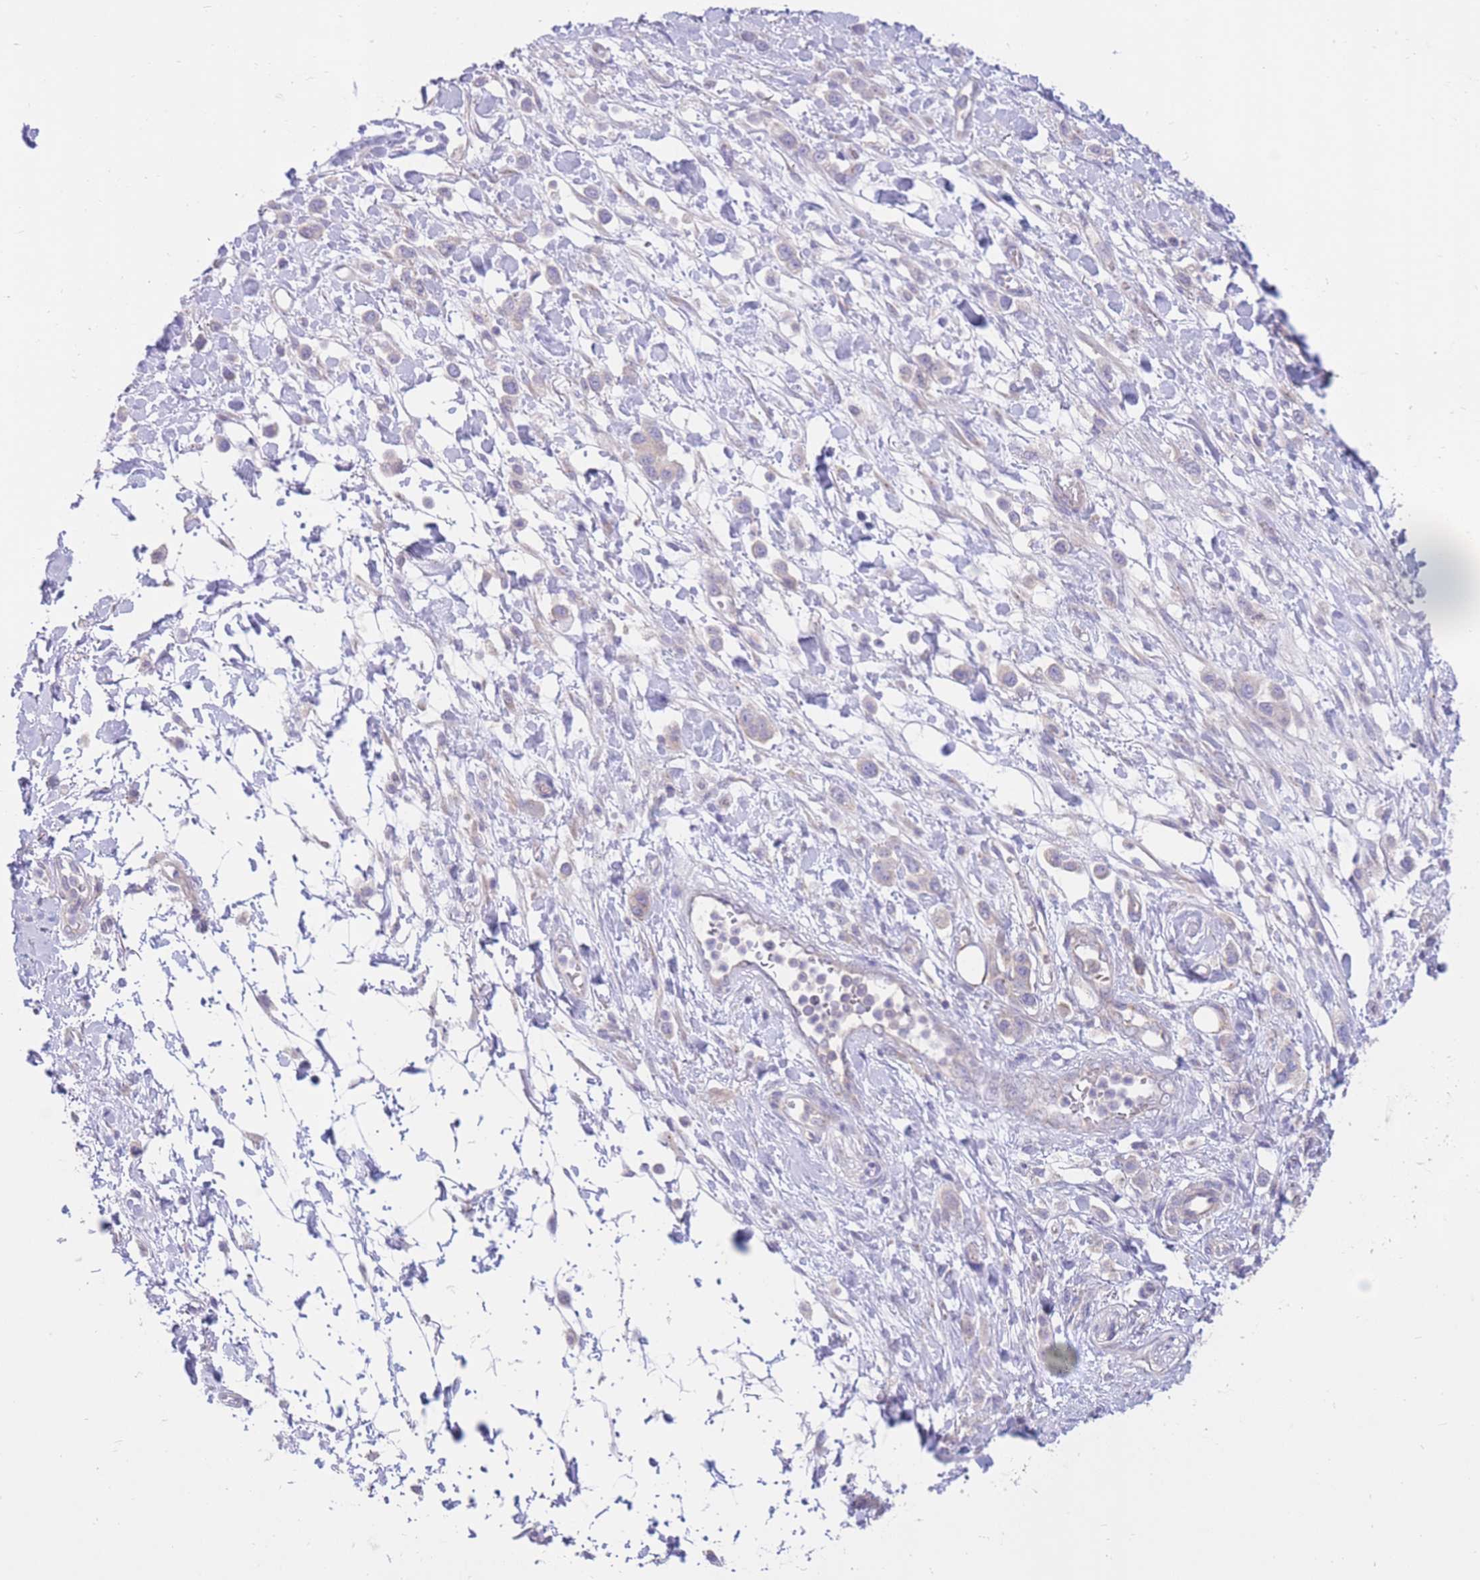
{"staining": {"intensity": "negative", "quantity": "none", "location": "none"}, "tissue": "stomach cancer", "cell_type": "Tumor cells", "image_type": "cancer", "snomed": [{"axis": "morphology", "description": "Adenocarcinoma, NOS"}, {"axis": "topography", "description": "Stomach"}], "caption": "DAB (3,3'-diaminobenzidine) immunohistochemical staining of human stomach cancer shows no significant expression in tumor cells. Brightfield microscopy of immunohistochemistry (IHC) stained with DAB (3,3'-diaminobenzidine) (brown) and hematoxylin (blue), captured at high magnification.", "gene": "ALS2CL", "patient": {"sex": "female", "age": 65}}